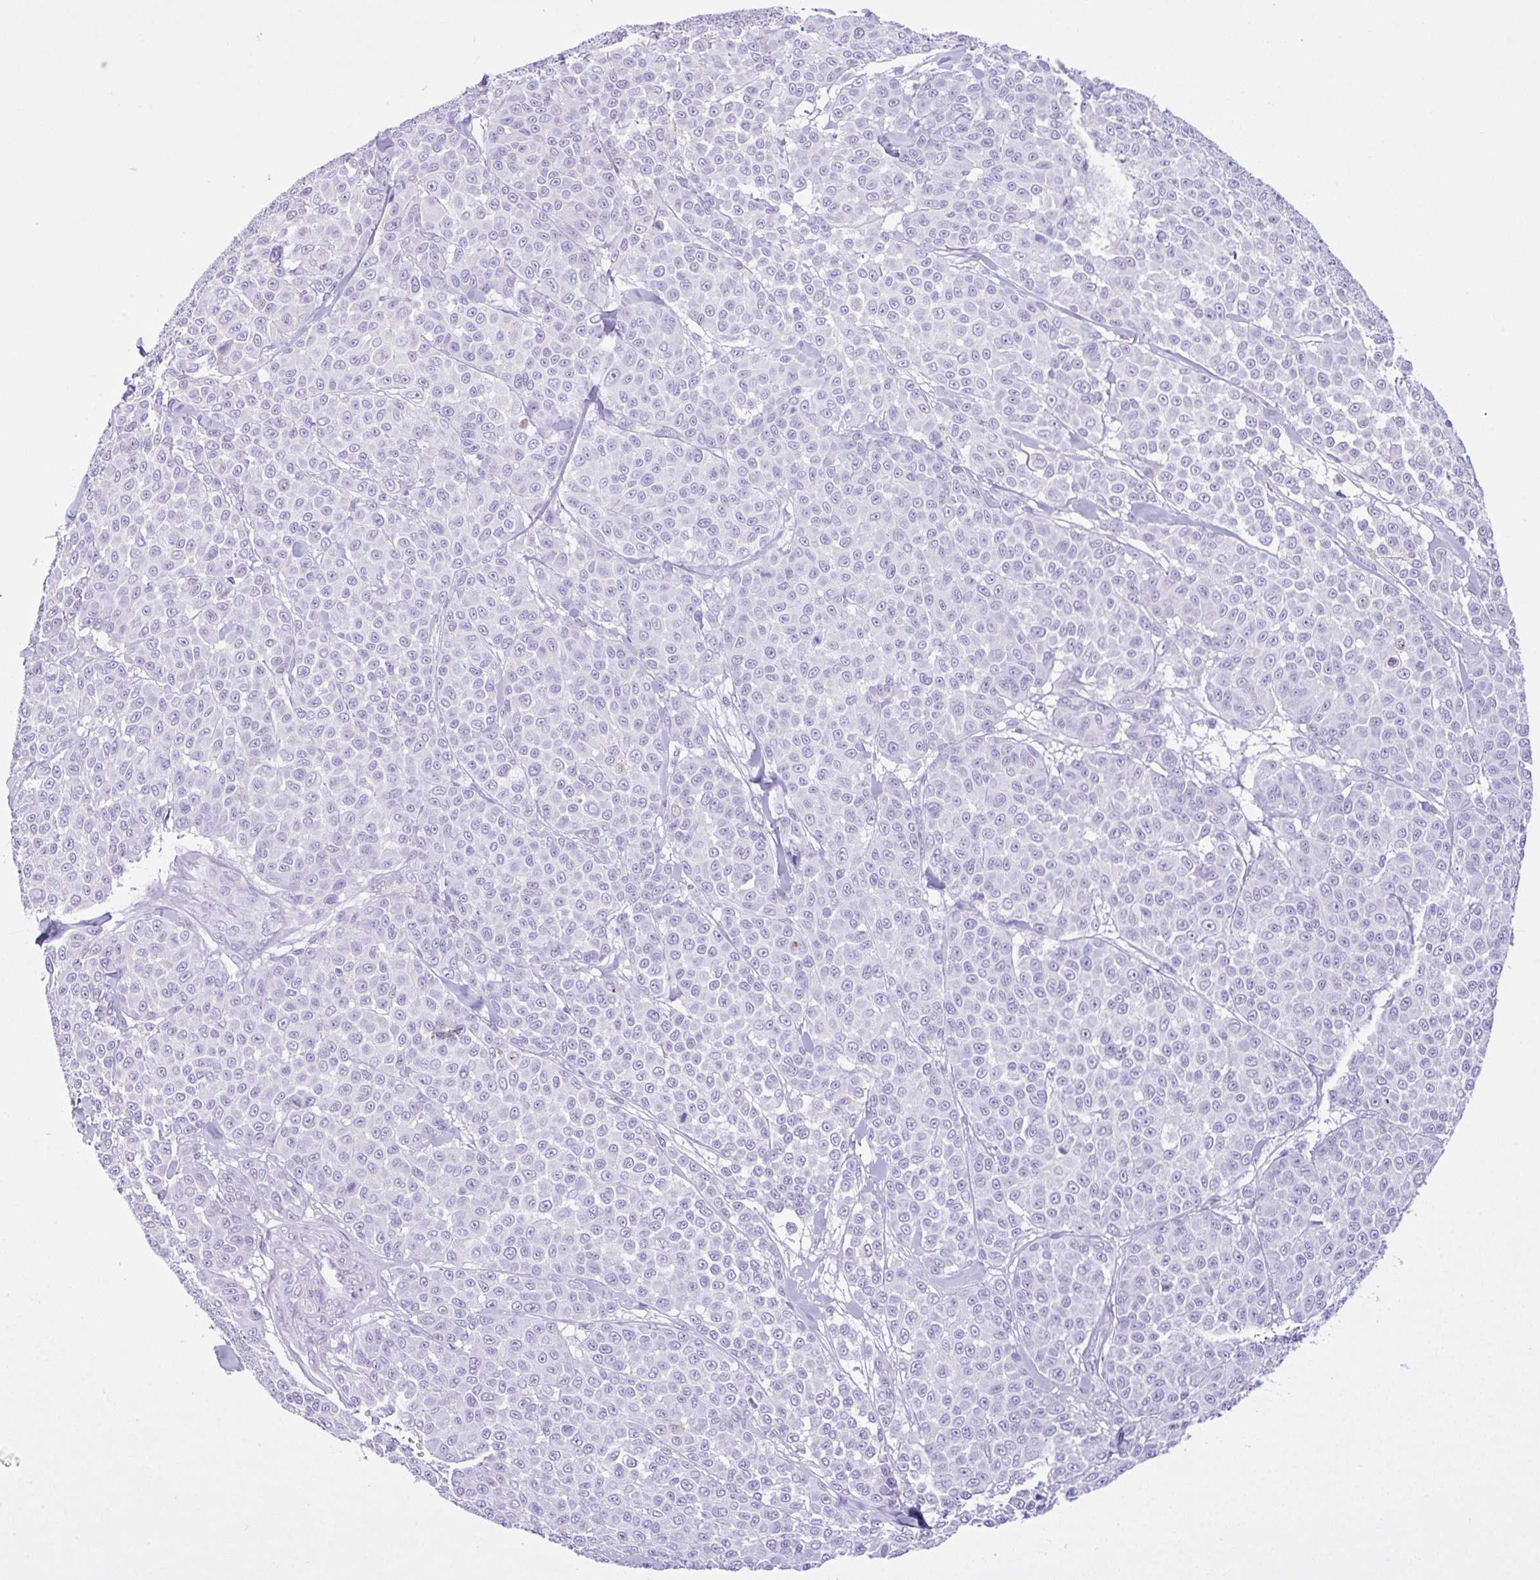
{"staining": {"intensity": "negative", "quantity": "none", "location": "none"}, "tissue": "melanoma", "cell_type": "Tumor cells", "image_type": "cancer", "snomed": [{"axis": "morphology", "description": "Malignant melanoma, NOS"}, {"axis": "topography", "description": "Skin"}], "caption": "IHC micrograph of neoplastic tissue: human melanoma stained with DAB (3,3'-diaminobenzidine) reveals no significant protein expression in tumor cells.", "gene": "NCF1", "patient": {"sex": "male", "age": 46}}